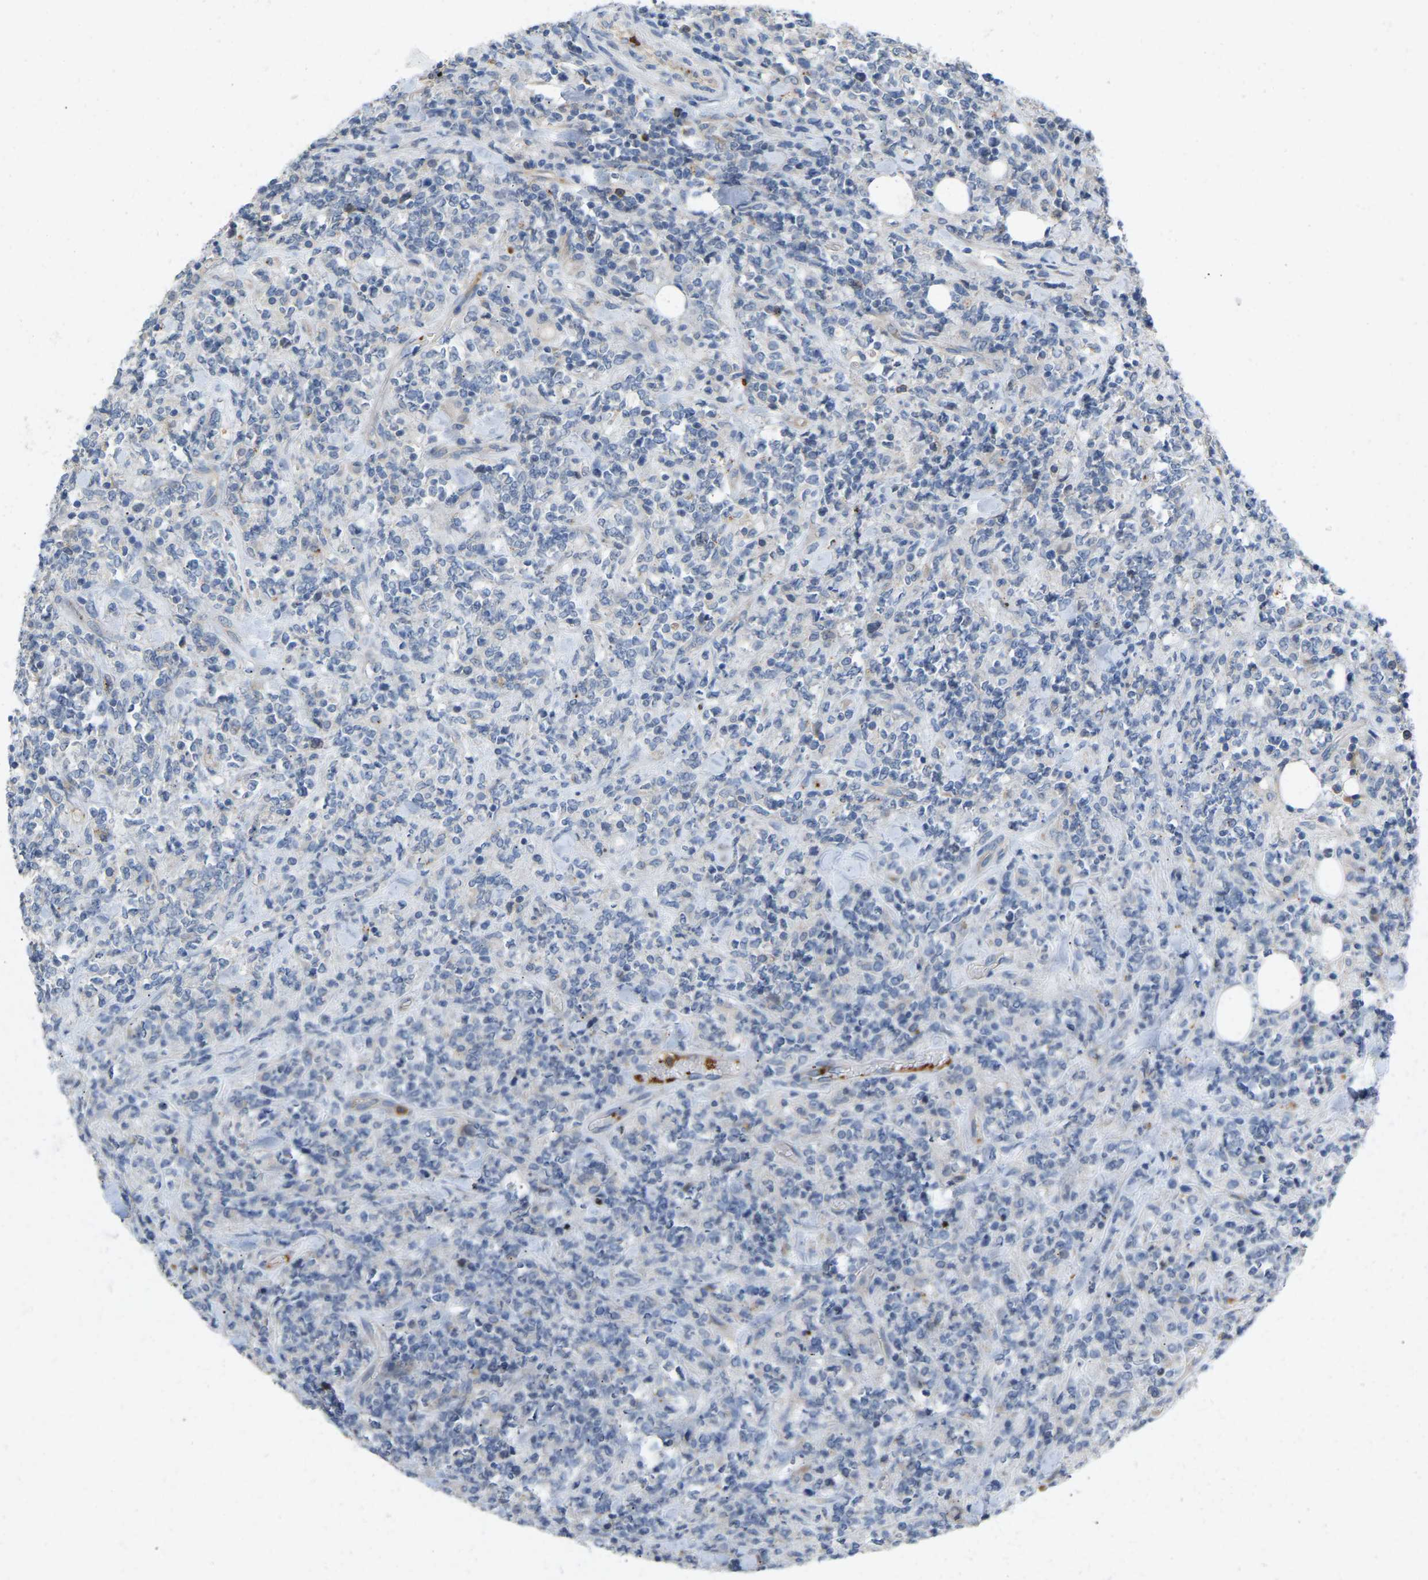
{"staining": {"intensity": "negative", "quantity": "none", "location": "none"}, "tissue": "lymphoma", "cell_type": "Tumor cells", "image_type": "cancer", "snomed": [{"axis": "morphology", "description": "Malignant lymphoma, non-Hodgkin's type, High grade"}, {"axis": "topography", "description": "Soft tissue"}], "caption": "Tumor cells are negative for brown protein staining in lymphoma.", "gene": "RHEB", "patient": {"sex": "male", "age": 18}}